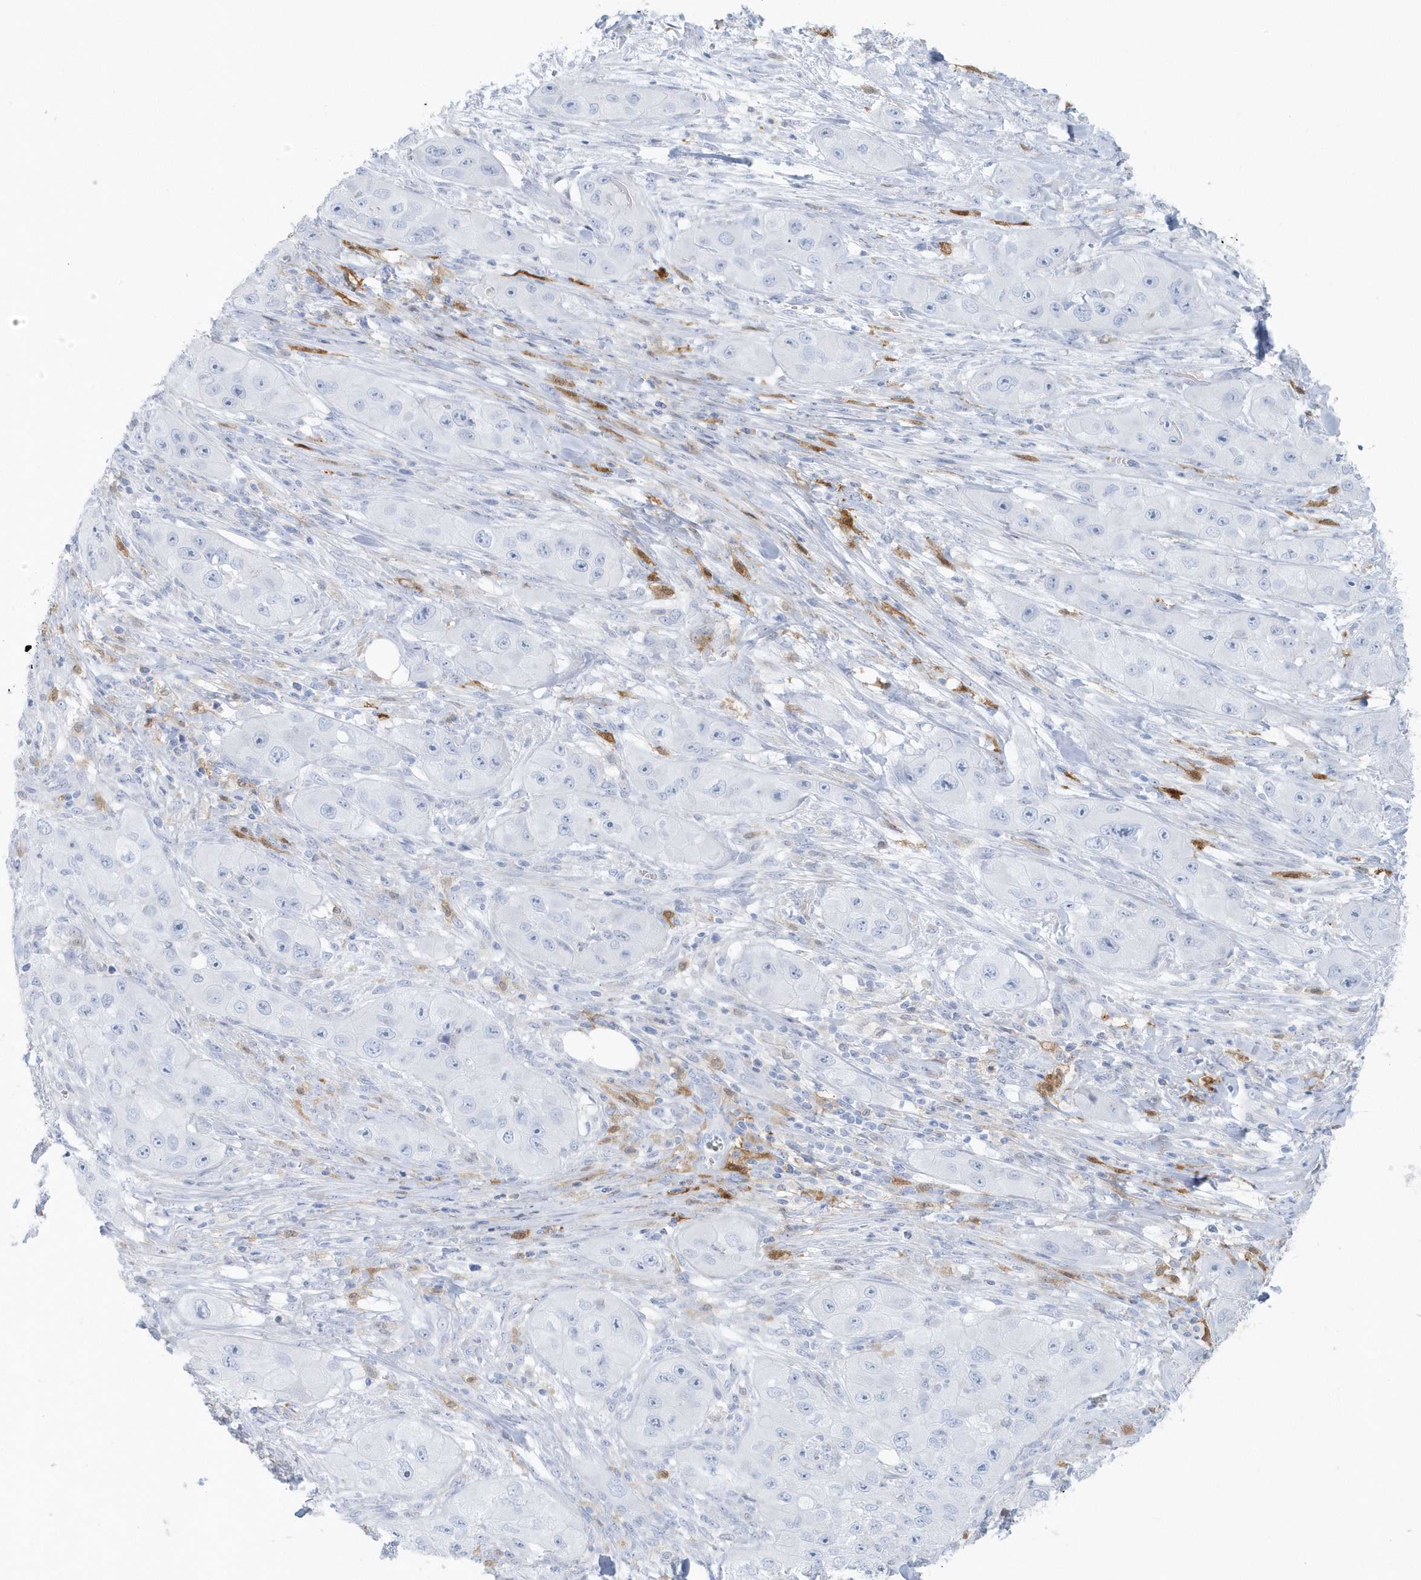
{"staining": {"intensity": "negative", "quantity": "none", "location": "none"}, "tissue": "skin cancer", "cell_type": "Tumor cells", "image_type": "cancer", "snomed": [{"axis": "morphology", "description": "Squamous cell carcinoma, NOS"}, {"axis": "topography", "description": "Skin"}, {"axis": "topography", "description": "Subcutis"}], "caption": "Photomicrograph shows no protein positivity in tumor cells of squamous cell carcinoma (skin) tissue.", "gene": "FAM98A", "patient": {"sex": "male", "age": 73}}